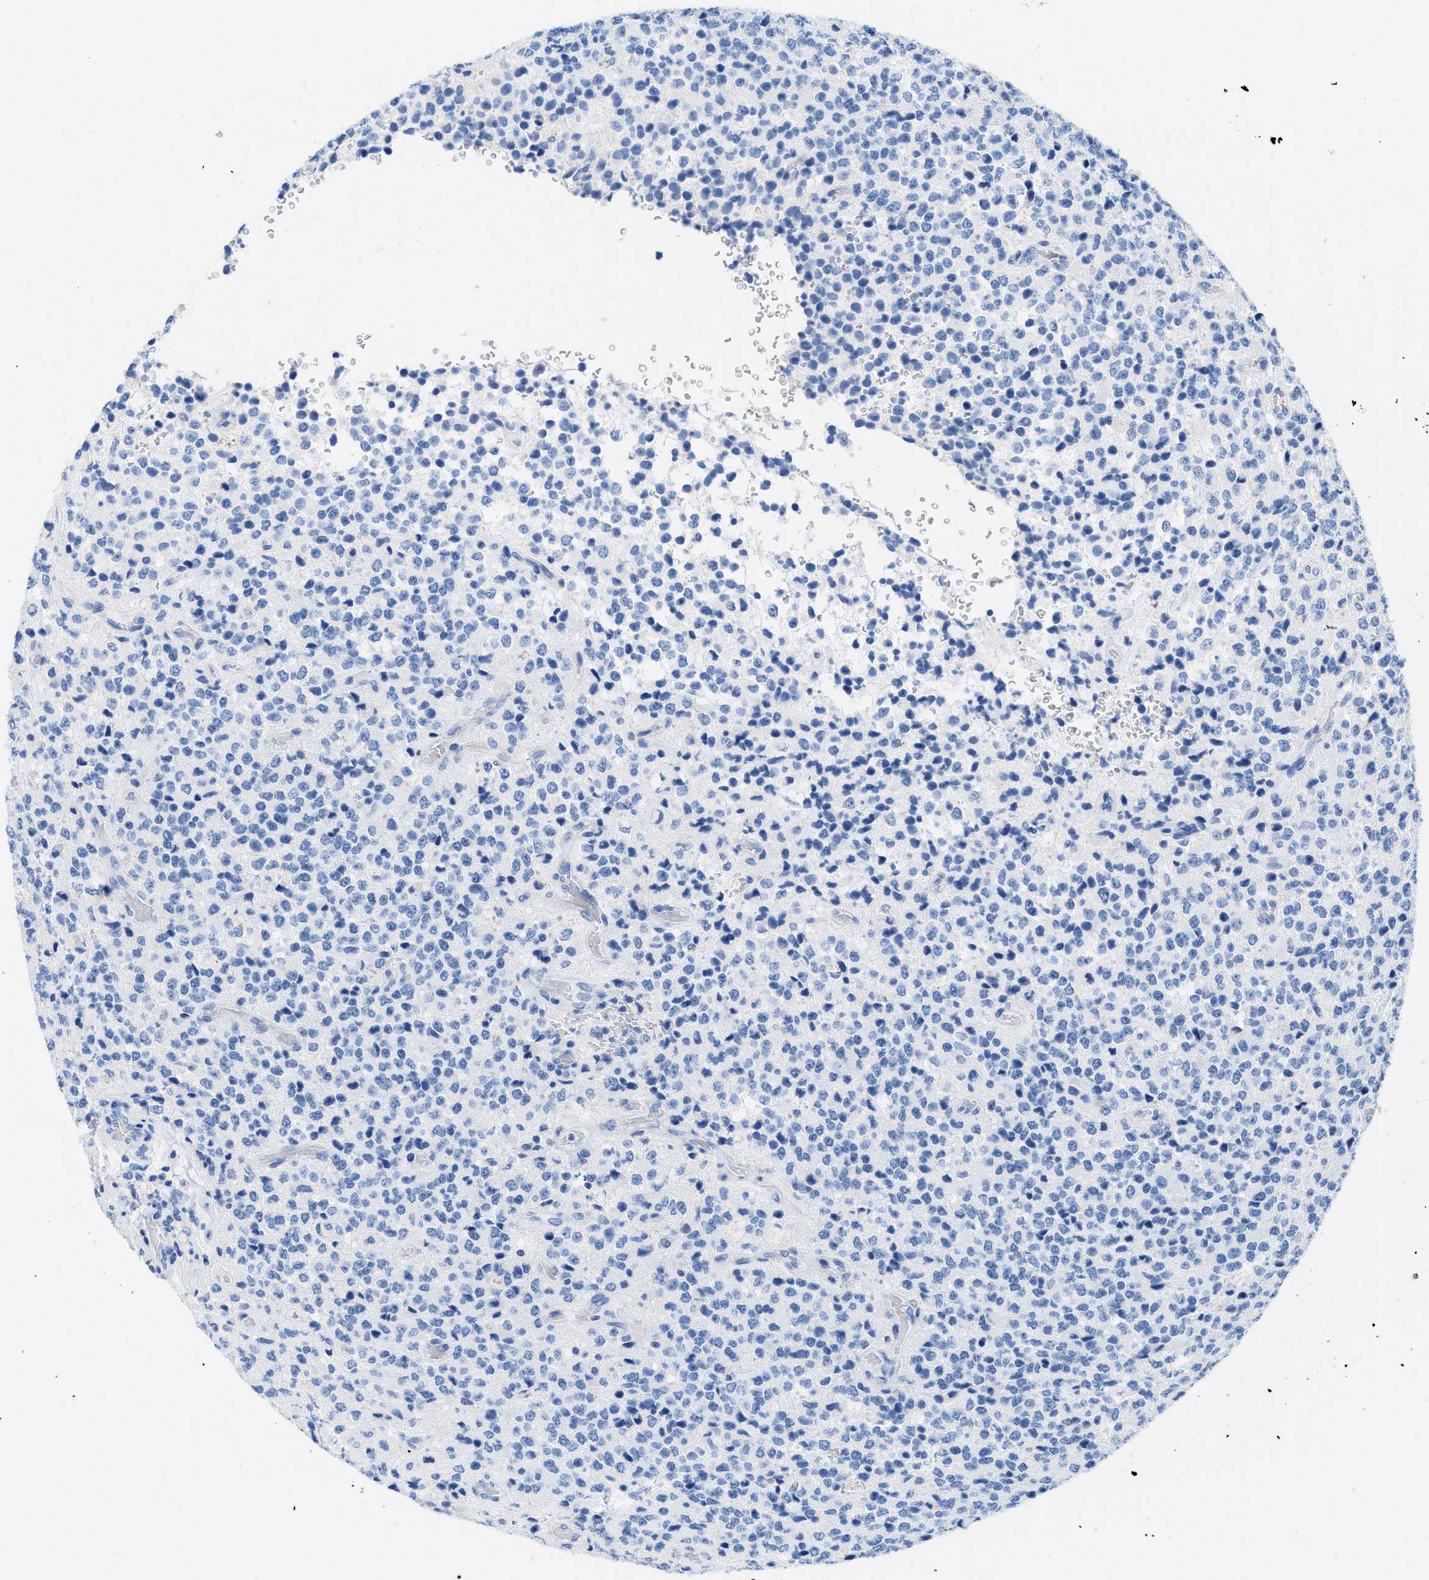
{"staining": {"intensity": "negative", "quantity": "none", "location": "none"}, "tissue": "glioma", "cell_type": "Tumor cells", "image_type": "cancer", "snomed": [{"axis": "morphology", "description": "Glioma, malignant, High grade"}, {"axis": "topography", "description": "pancreas cauda"}], "caption": "Glioma was stained to show a protein in brown. There is no significant positivity in tumor cells. The staining was performed using DAB to visualize the protein expression in brown, while the nuclei were stained in blue with hematoxylin (Magnification: 20x).", "gene": "COL3A1", "patient": {"sex": "male", "age": 60}}